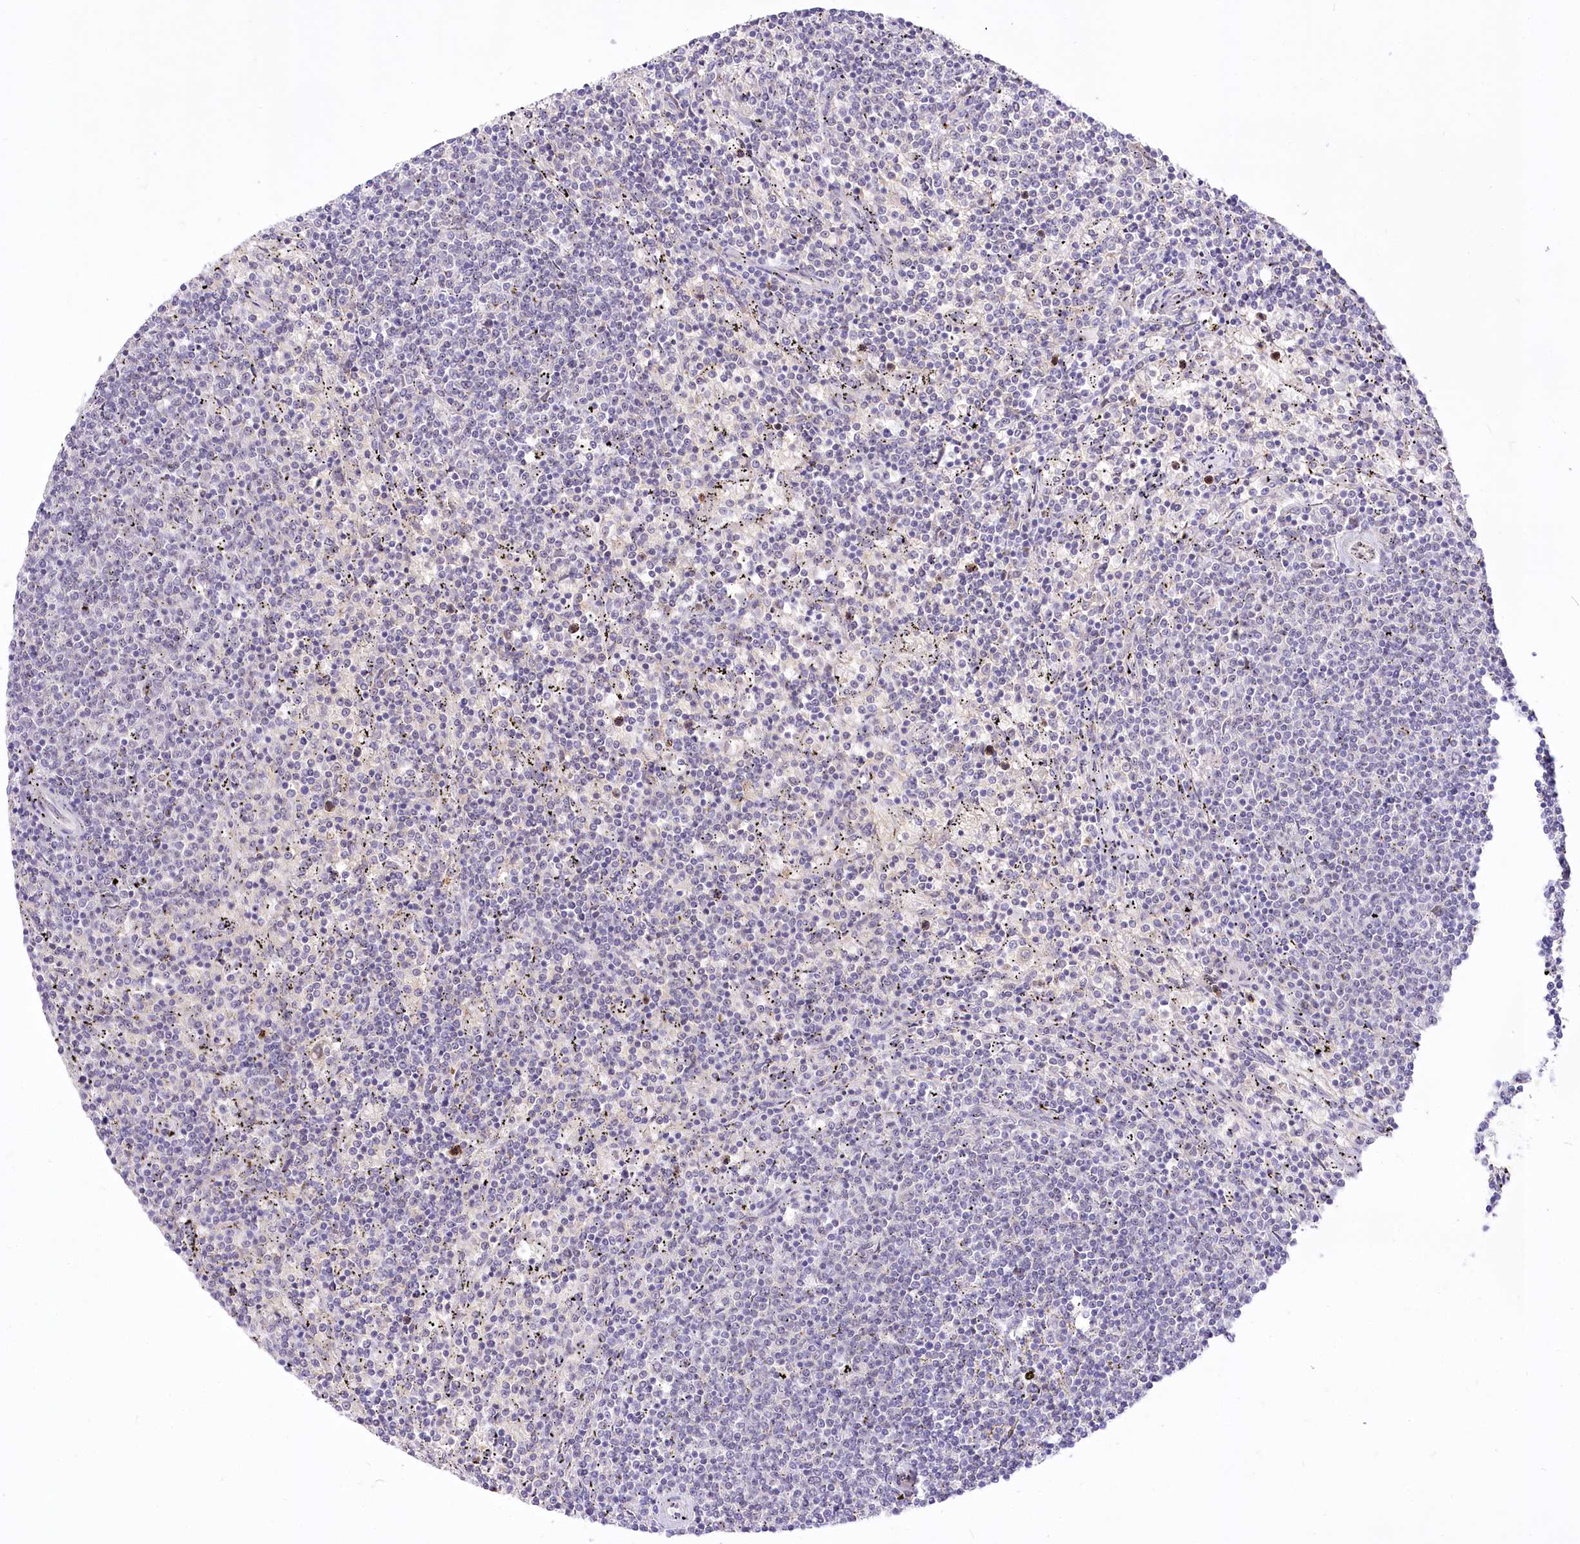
{"staining": {"intensity": "negative", "quantity": "none", "location": "none"}, "tissue": "lymphoma", "cell_type": "Tumor cells", "image_type": "cancer", "snomed": [{"axis": "morphology", "description": "Malignant lymphoma, non-Hodgkin's type, Low grade"}, {"axis": "topography", "description": "Spleen"}], "caption": "A high-resolution micrograph shows IHC staining of low-grade malignant lymphoma, non-Hodgkin's type, which reveals no significant expression in tumor cells. Brightfield microscopy of immunohistochemistry (IHC) stained with DAB (3,3'-diaminobenzidine) (brown) and hematoxylin (blue), captured at high magnification.", "gene": "BEND7", "patient": {"sex": "female", "age": 50}}